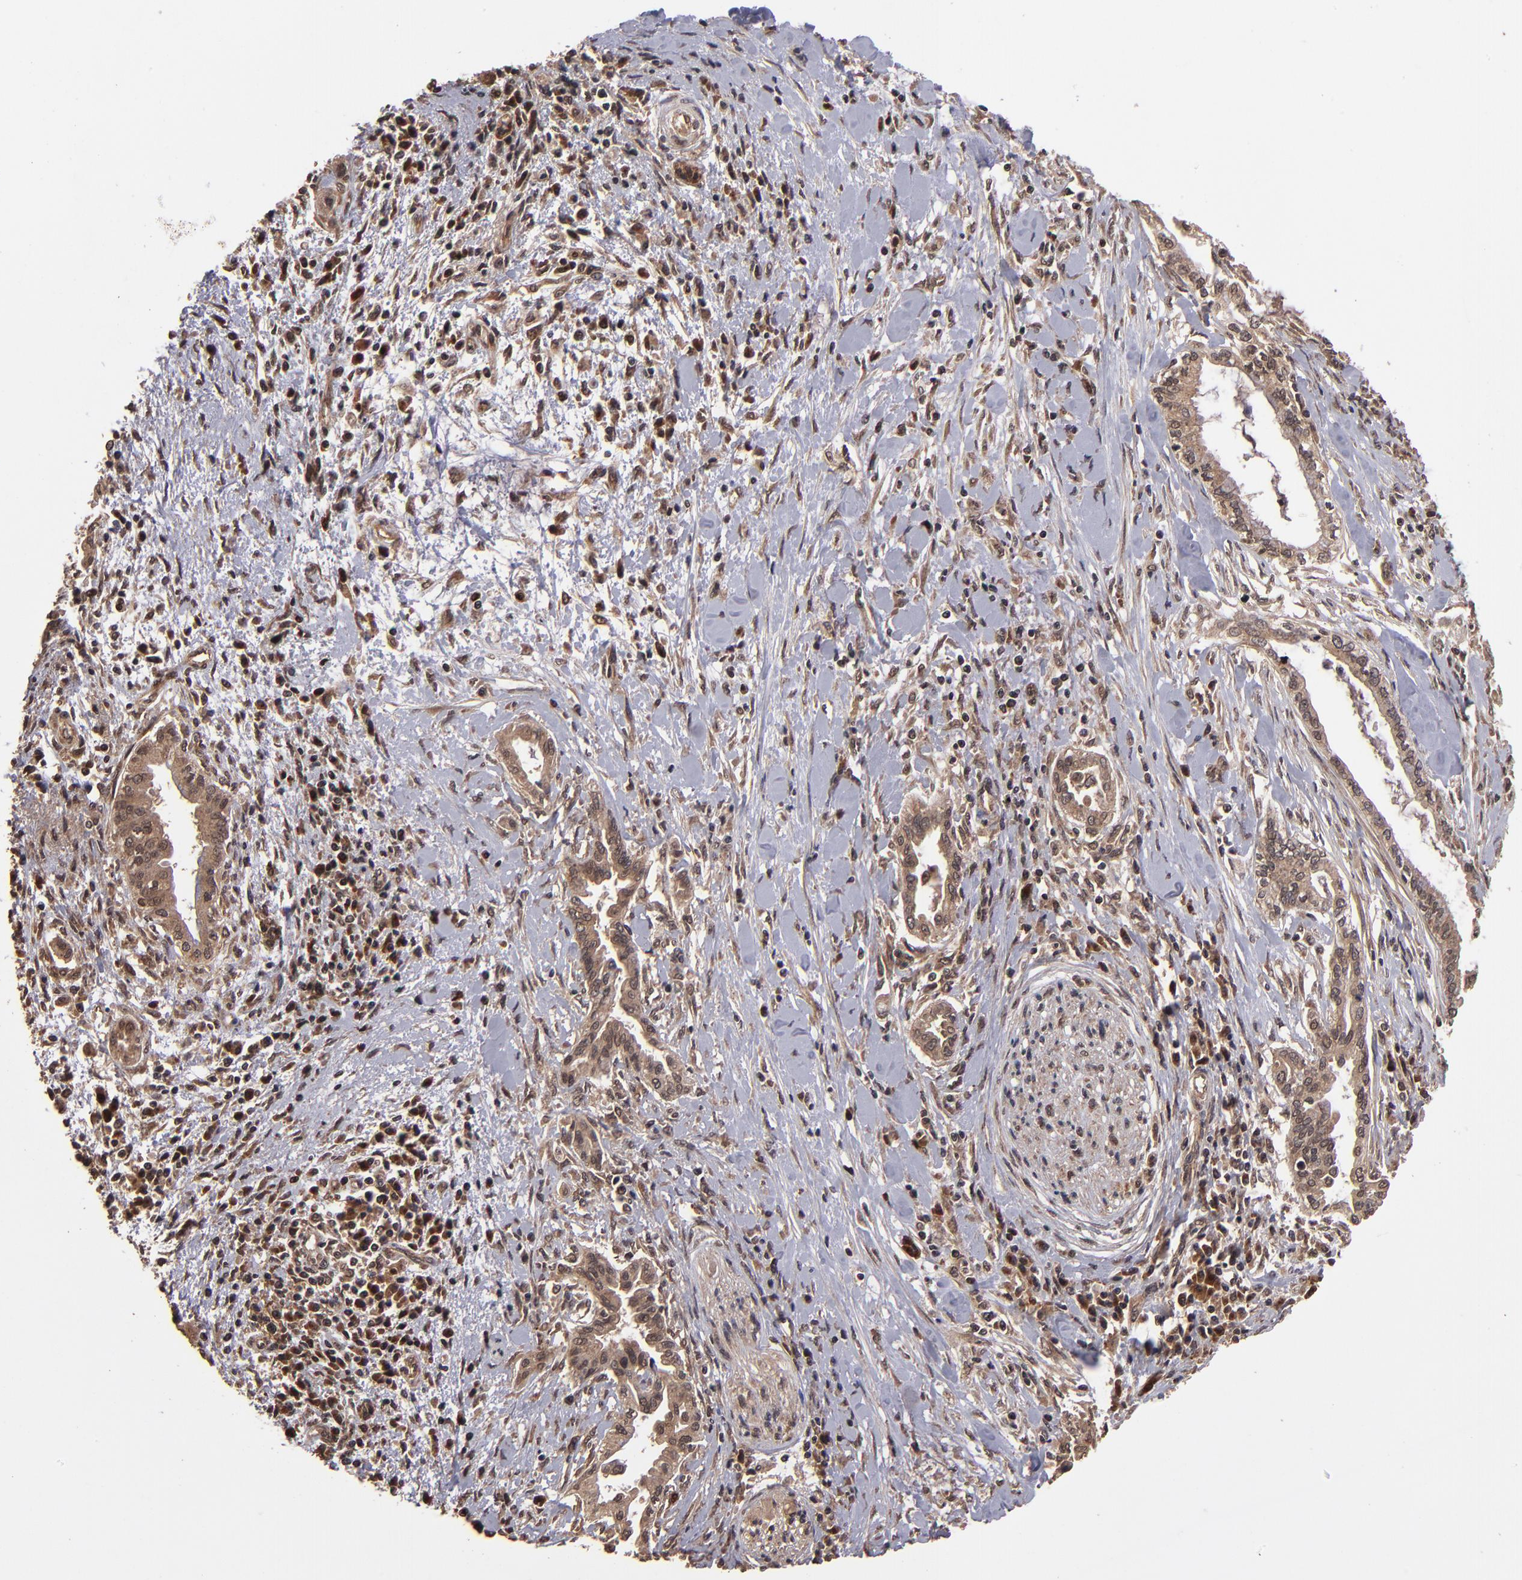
{"staining": {"intensity": "strong", "quantity": ">75%", "location": "cytoplasmic/membranous"}, "tissue": "pancreatic cancer", "cell_type": "Tumor cells", "image_type": "cancer", "snomed": [{"axis": "morphology", "description": "Adenocarcinoma, NOS"}, {"axis": "topography", "description": "Pancreas"}], "caption": "This histopathology image shows IHC staining of human pancreatic cancer, with high strong cytoplasmic/membranous positivity in about >75% of tumor cells.", "gene": "NFE2L2", "patient": {"sex": "female", "age": 64}}